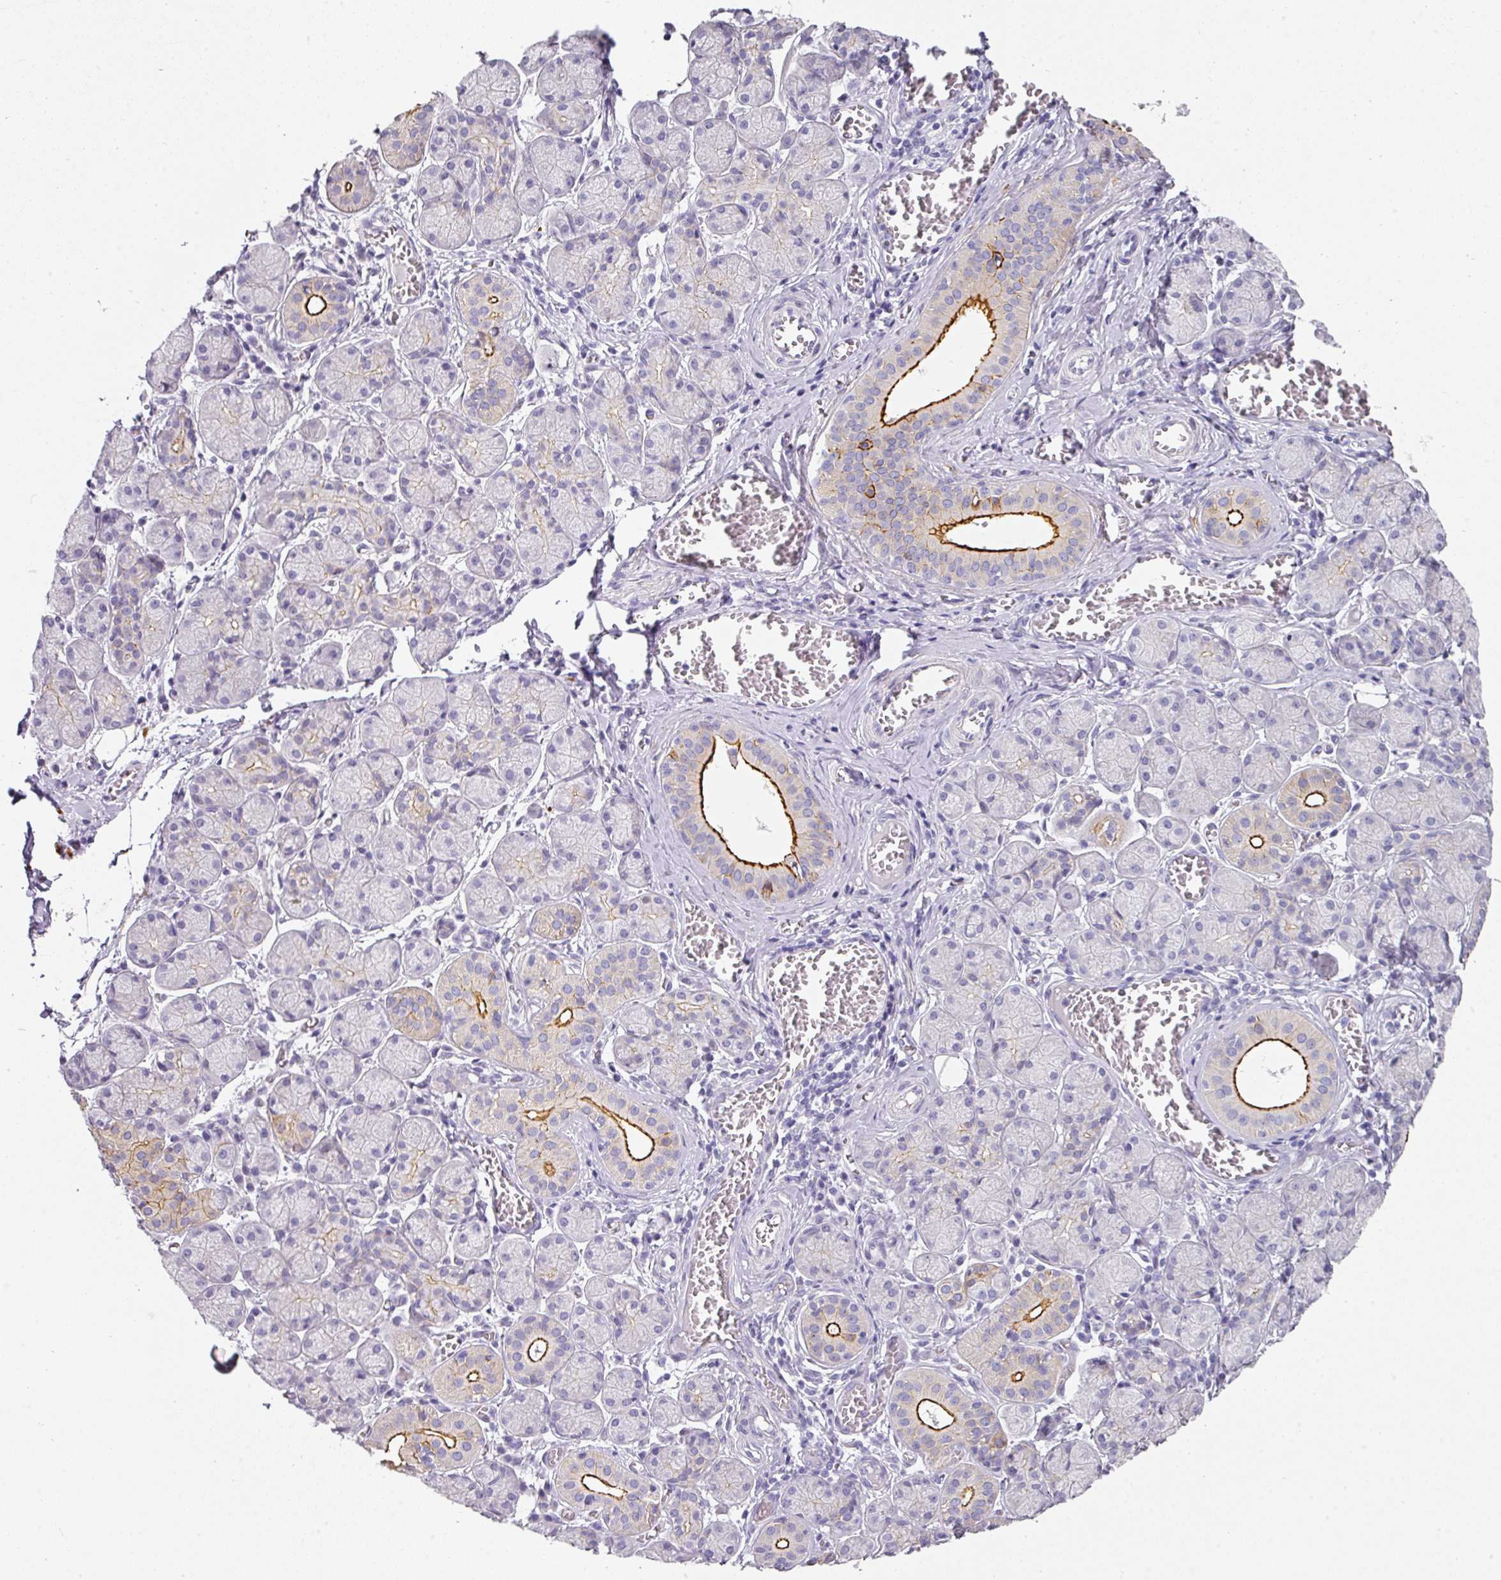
{"staining": {"intensity": "strong", "quantity": "<25%", "location": "cytoplasmic/membranous"}, "tissue": "salivary gland", "cell_type": "Glandular cells", "image_type": "normal", "snomed": [{"axis": "morphology", "description": "Normal tissue, NOS"}, {"axis": "topography", "description": "Salivary gland"}], "caption": "Benign salivary gland displays strong cytoplasmic/membranous staining in approximately <25% of glandular cells, visualized by immunohistochemistry.", "gene": "ANKRD29", "patient": {"sex": "female", "age": 24}}